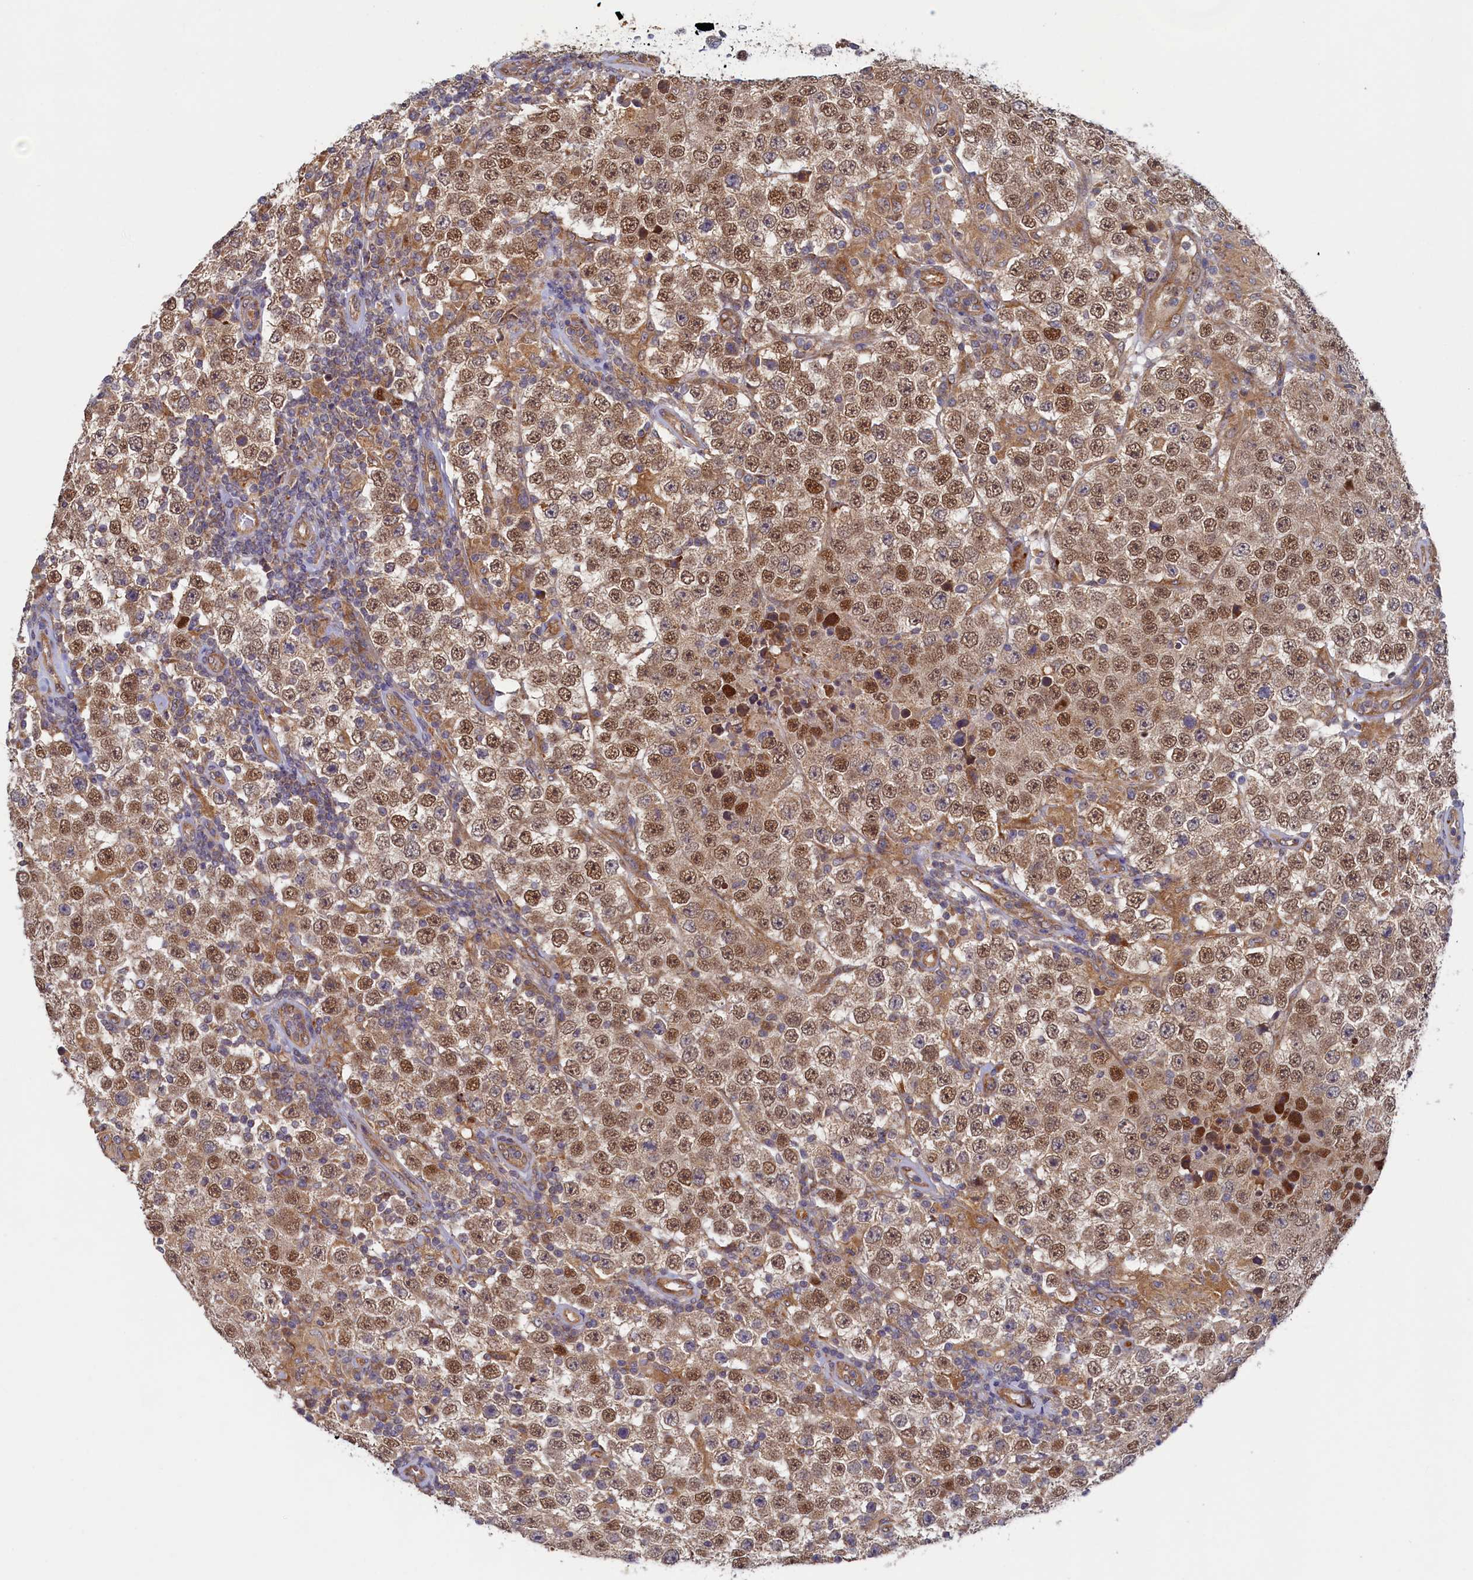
{"staining": {"intensity": "moderate", "quantity": ">75%", "location": "cytoplasmic/membranous,nuclear"}, "tissue": "testis cancer", "cell_type": "Tumor cells", "image_type": "cancer", "snomed": [{"axis": "morphology", "description": "Normal tissue, NOS"}, {"axis": "morphology", "description": "Urothelial carcinoma, High grade"}, {"axis": "morphology", "description": "Seminoma, NOS"}, {"axis": "morphology", "description": "Carcinoma, Embryonal, NOS"}, {"axis": "topography", "description": "Urinary bladder"}, {"axis": "topography", "description": "Testis"}], "caption": "This histopathology image exhibits testis cancer stained with immunohistochemistry to label a protein in brown. The cytoplasmic/membranous and nuclear of tumor cells show moderate positivity for the protein. Nuclei are counter-stained blue.", "gene": "STX12", "patient": {"sex": "male", "age": 41}}